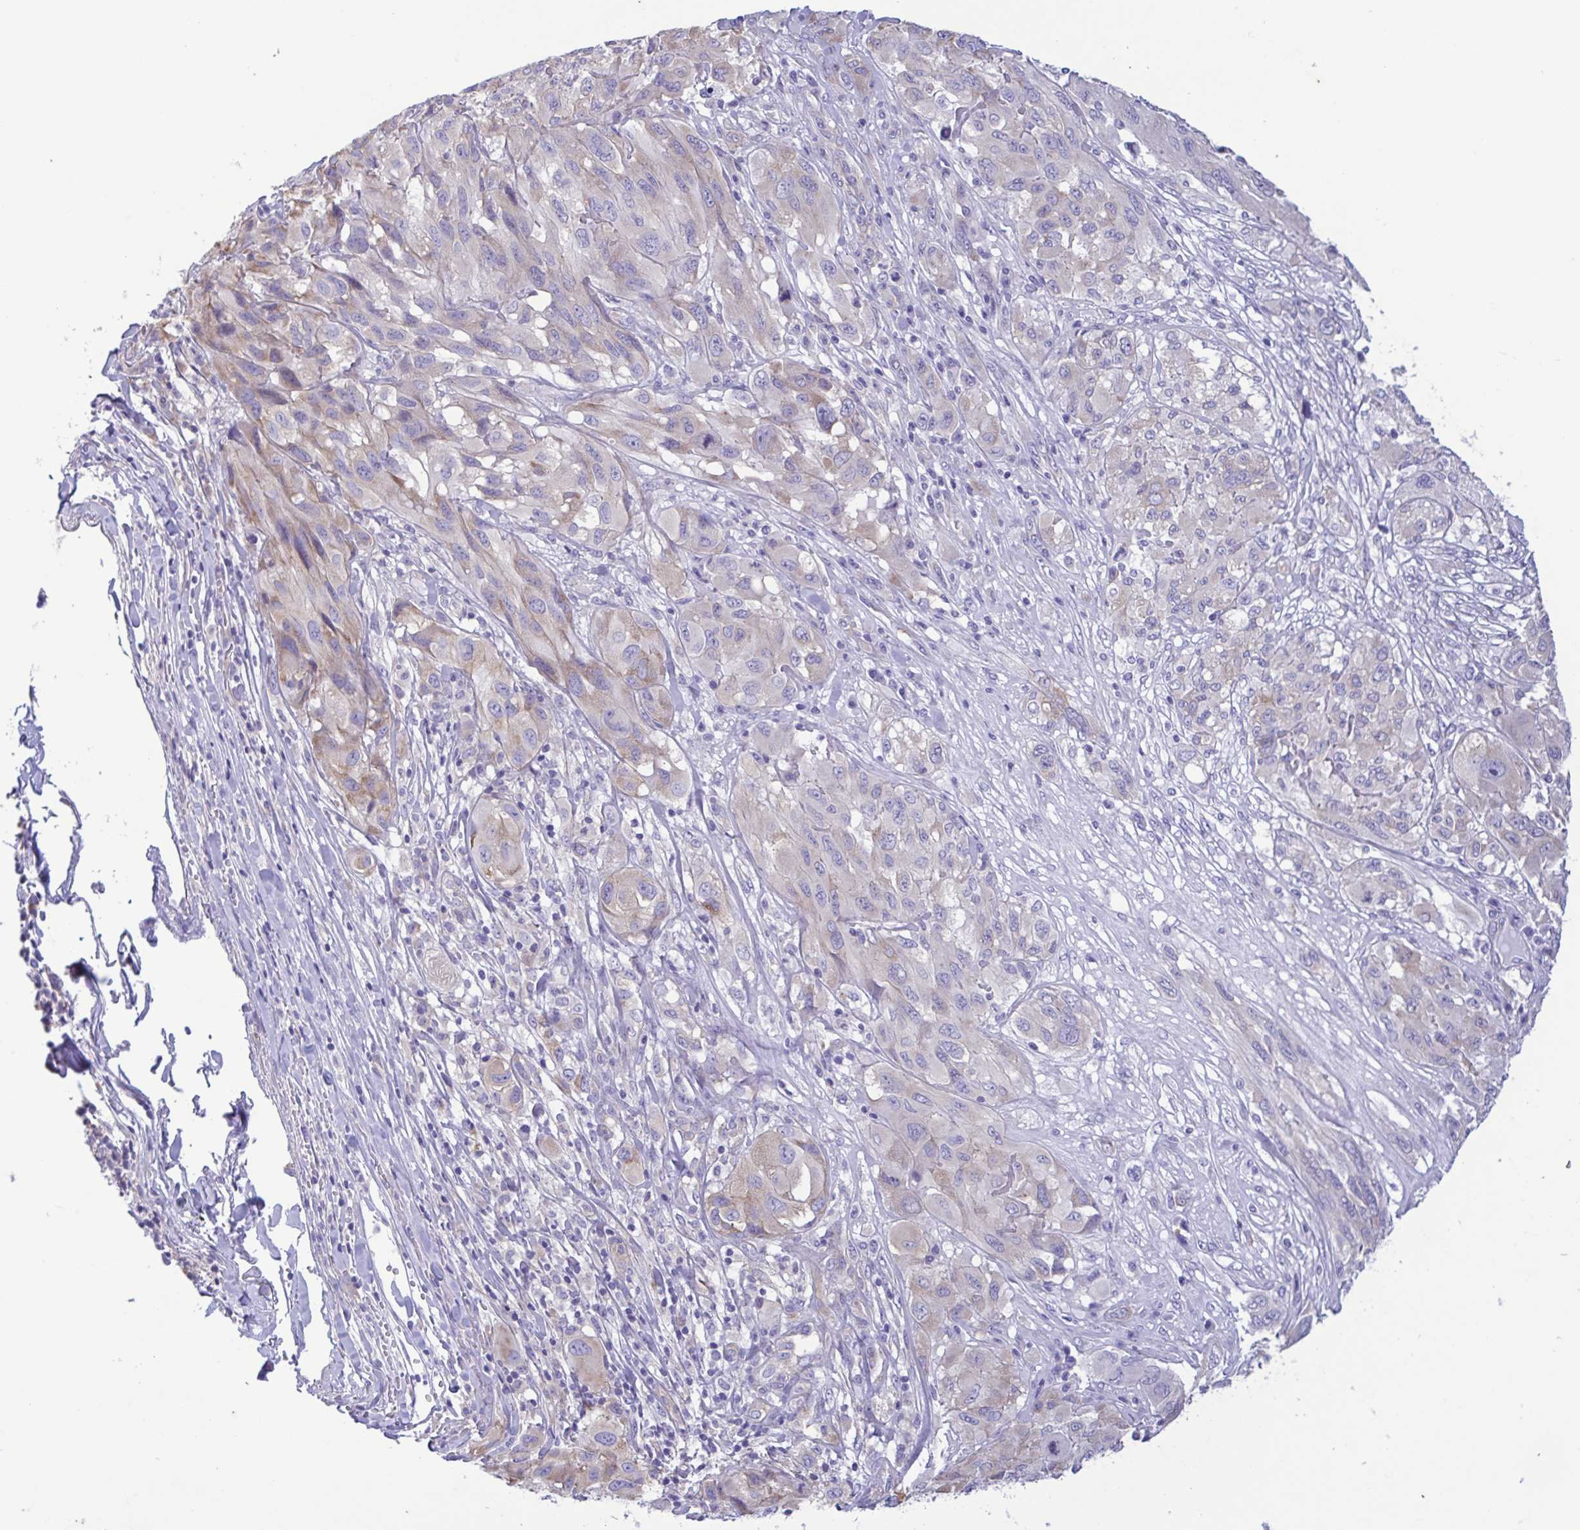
{"staining": {"intensity": "weak", "quantity": "<25%", "location": "cytoplasmic/membranous"}, "tissue": "melanoma", "cell_type": "Tumor cells", "image_type": "cancer", "snomed": [{"axis": "morphology", "description": "Malignant melanoma, NOS"}, {"axis": "topography", "description": "Skin"}], "caption": "Melanoma was stained to show a protein in brown. There is no significant expression in tumor cells.", "gene": "TNNI3", "patient": {"sex": "female", "age": 91}}